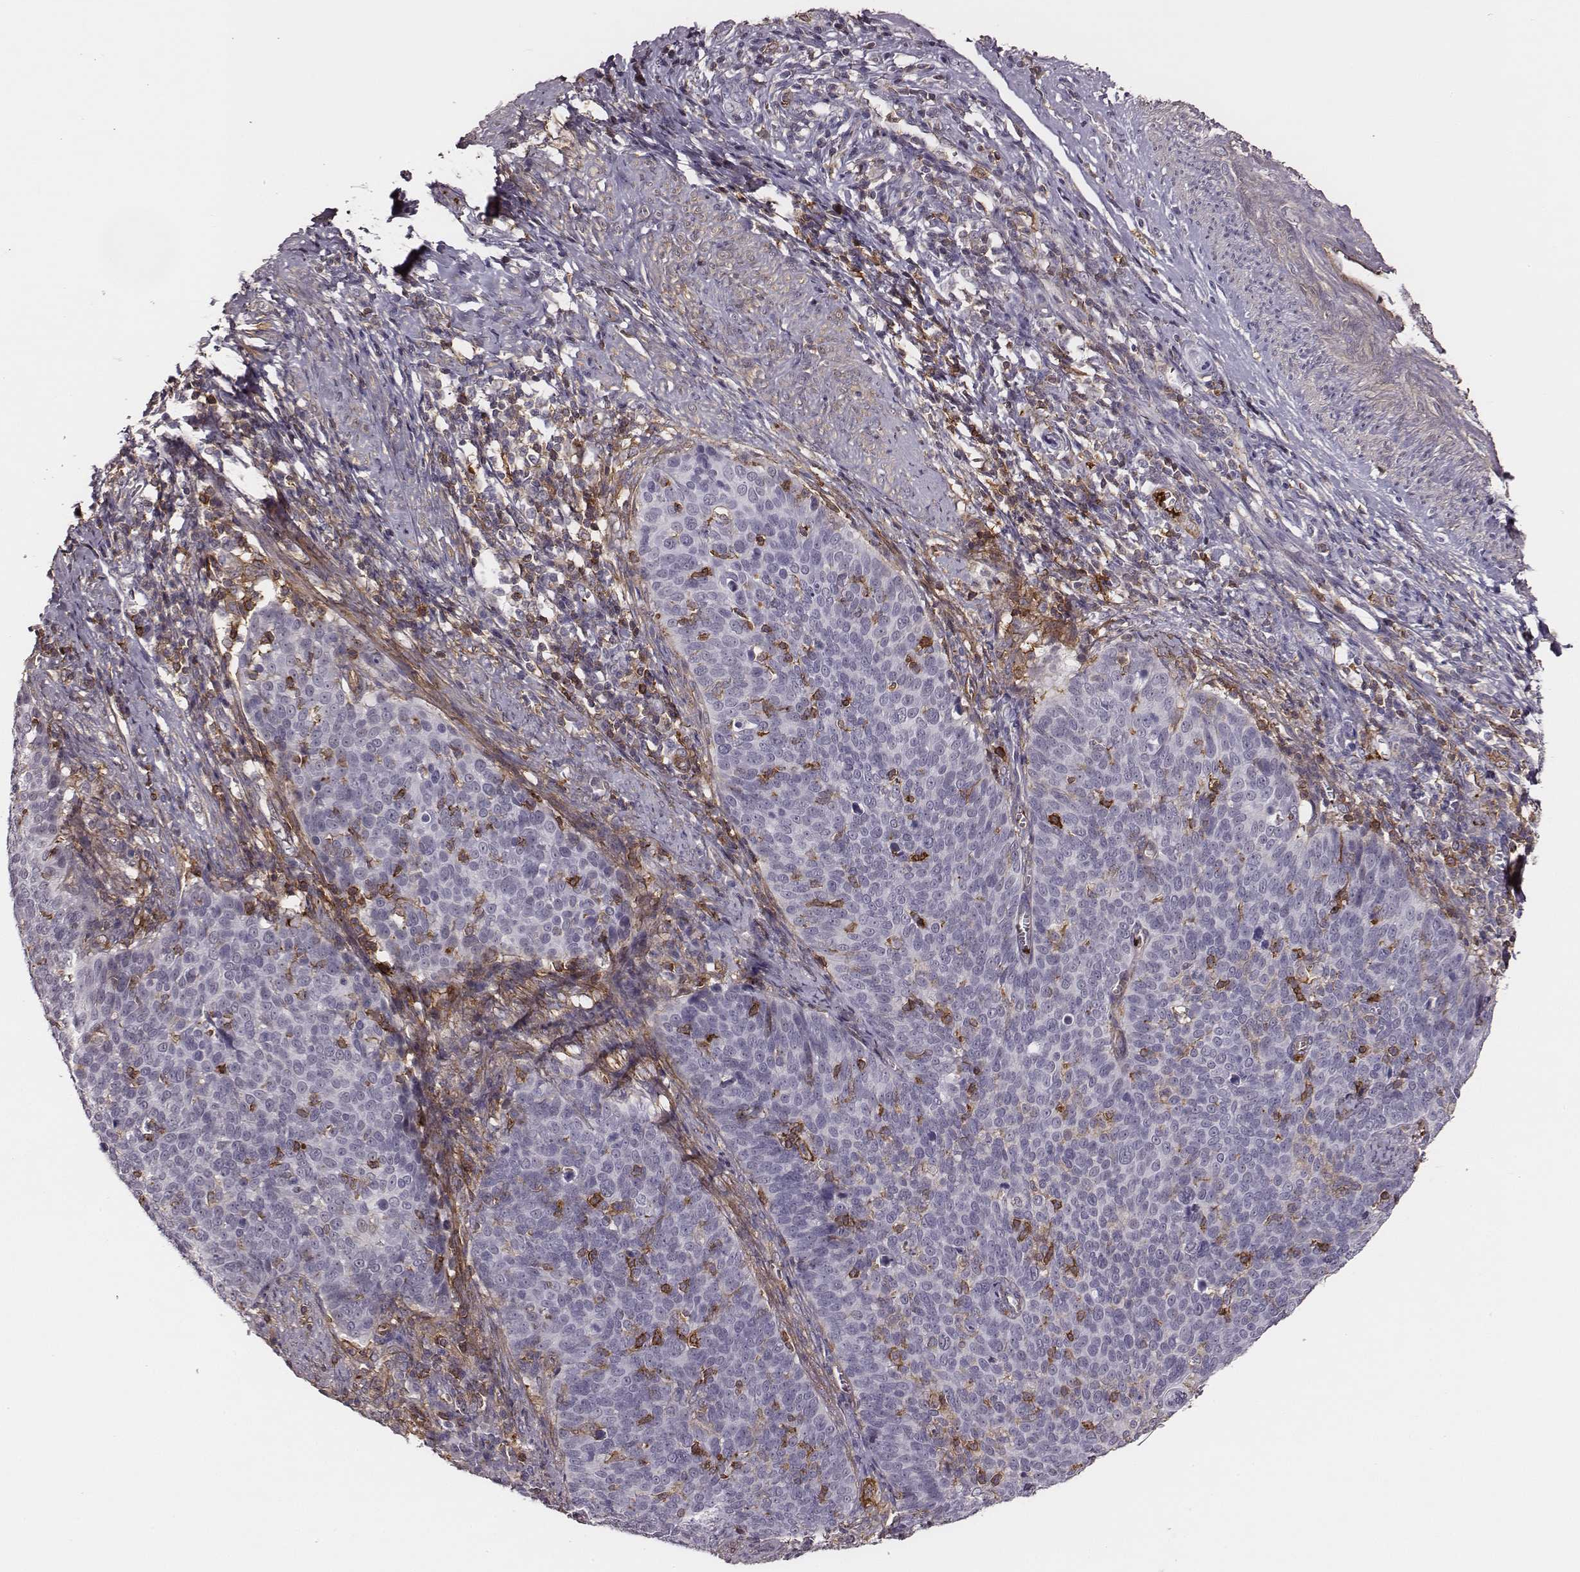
{"staining": {"intensity": "negative", "quantity": "none", "location": "none"}, "tissue": "cervical cancer", "cell_type": "Tumor cells", "image_type": "cancer", "snomed": [{"axis": "morphology", "description": "Normal tissue, NOS"}, {"axis": "morphology", "description": "Squamous cell carcinoma, NOS"}, {"axis": "topography", "description": "Cervix"}], "caption": "This histopathology image is of cervical cancer stained with immunohistochemistry (IHC) to label a protein in brown with the nuclei are counter-stained blue. There is no positivity in tumor cells.", "gene": "ZYX", "patient": {"sex": "female", "age": 39}}